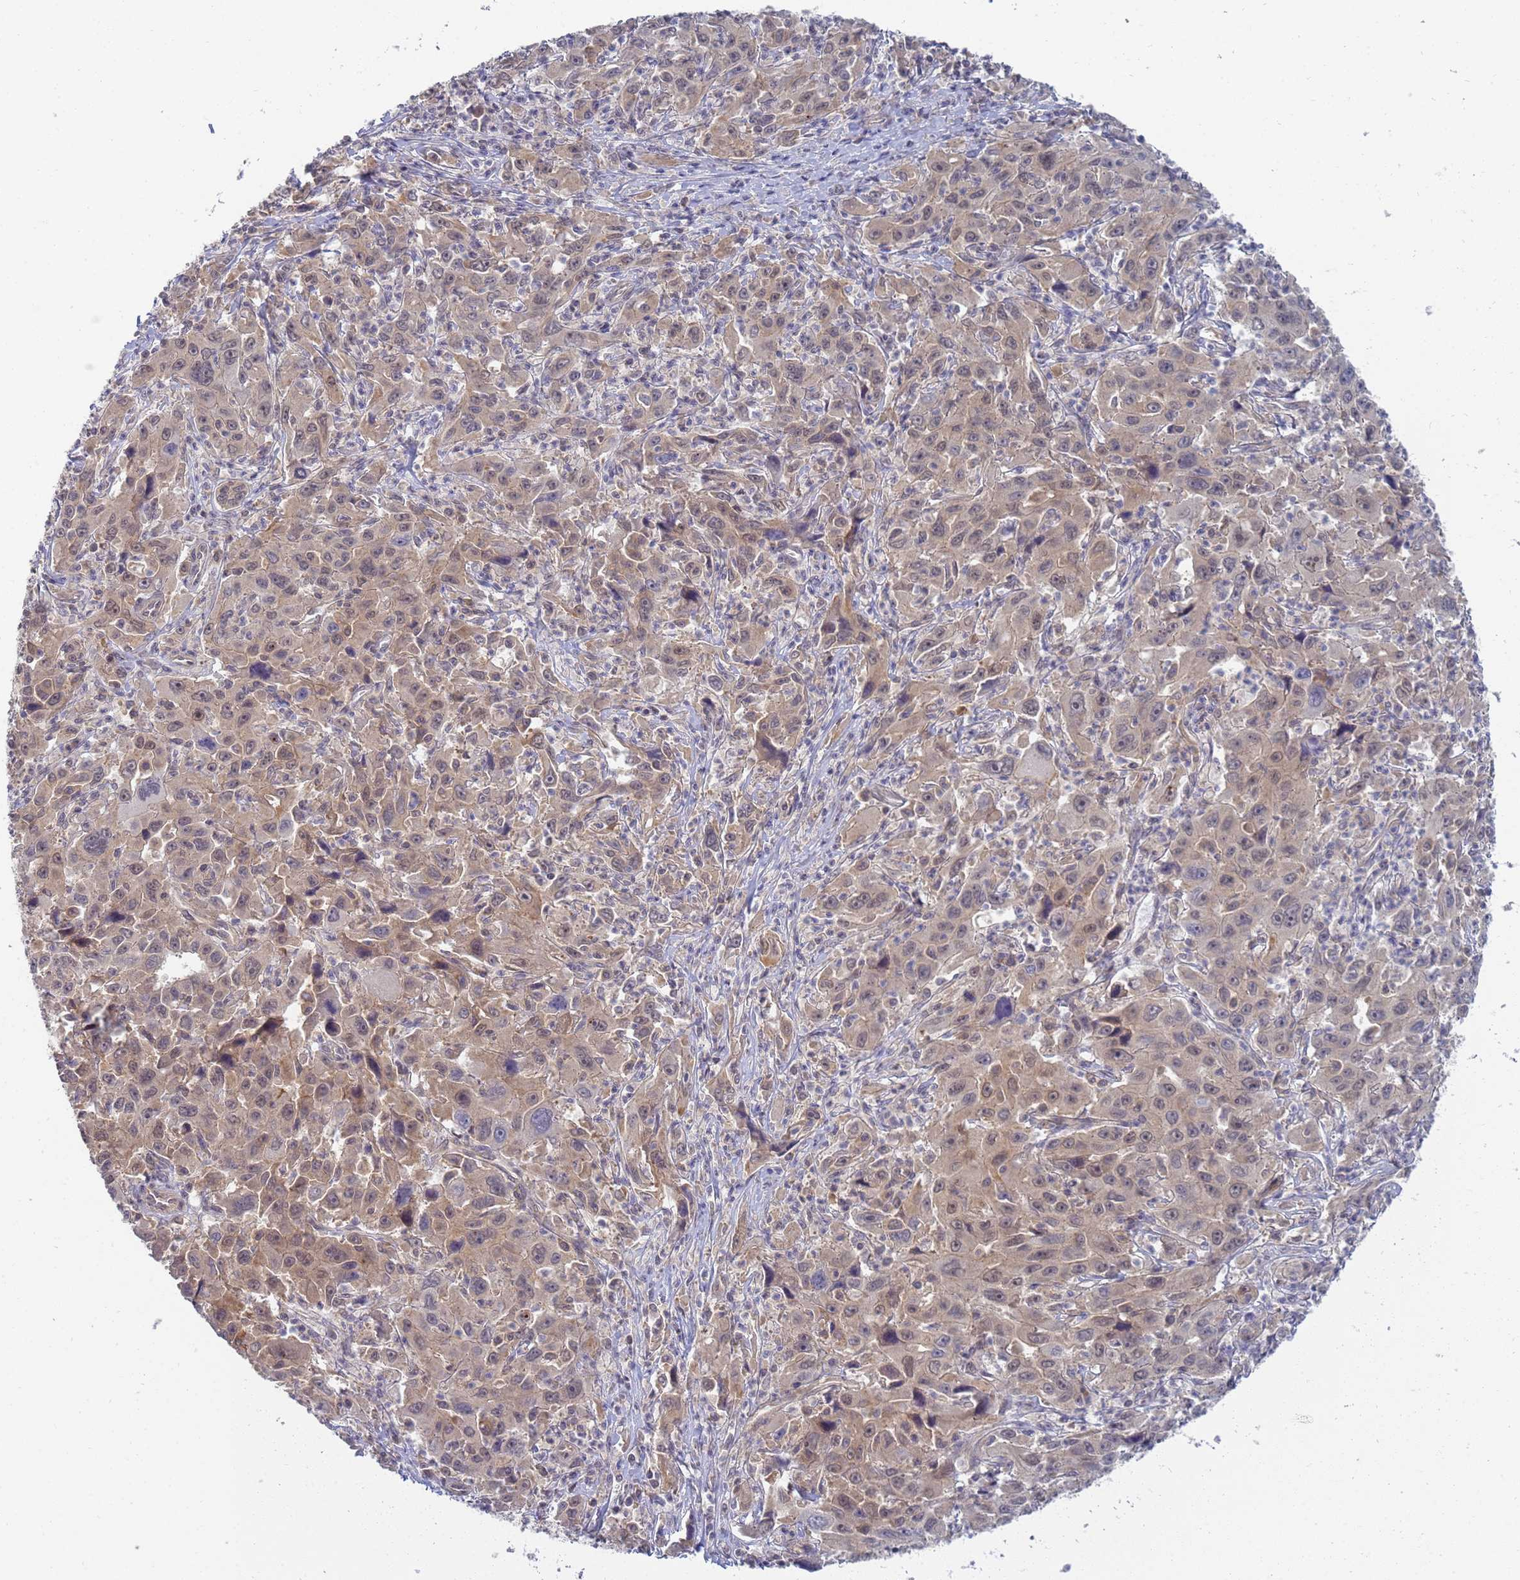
{"staining": {"intensity": "weak", "quantity": "<25%", "location": "nuclear"}, "tissue": "liver cancer", "cell_type": "Tumor cells", "image_type": "cancer", "snomed": [{"axis": "morphology", "description": "Carcinoma, Hepatocellular, NOS"}, {"axis": "topography", "description": "Liver"}], "caption": "Immunohistochemistry photomicrograph of liver cancer (hepatocellular carcinoma) stained for a protein (brown), which shows no staining in tumor cells.", "gene": "SHARPIN", "patient": {"sex": "male", "age": 63}}